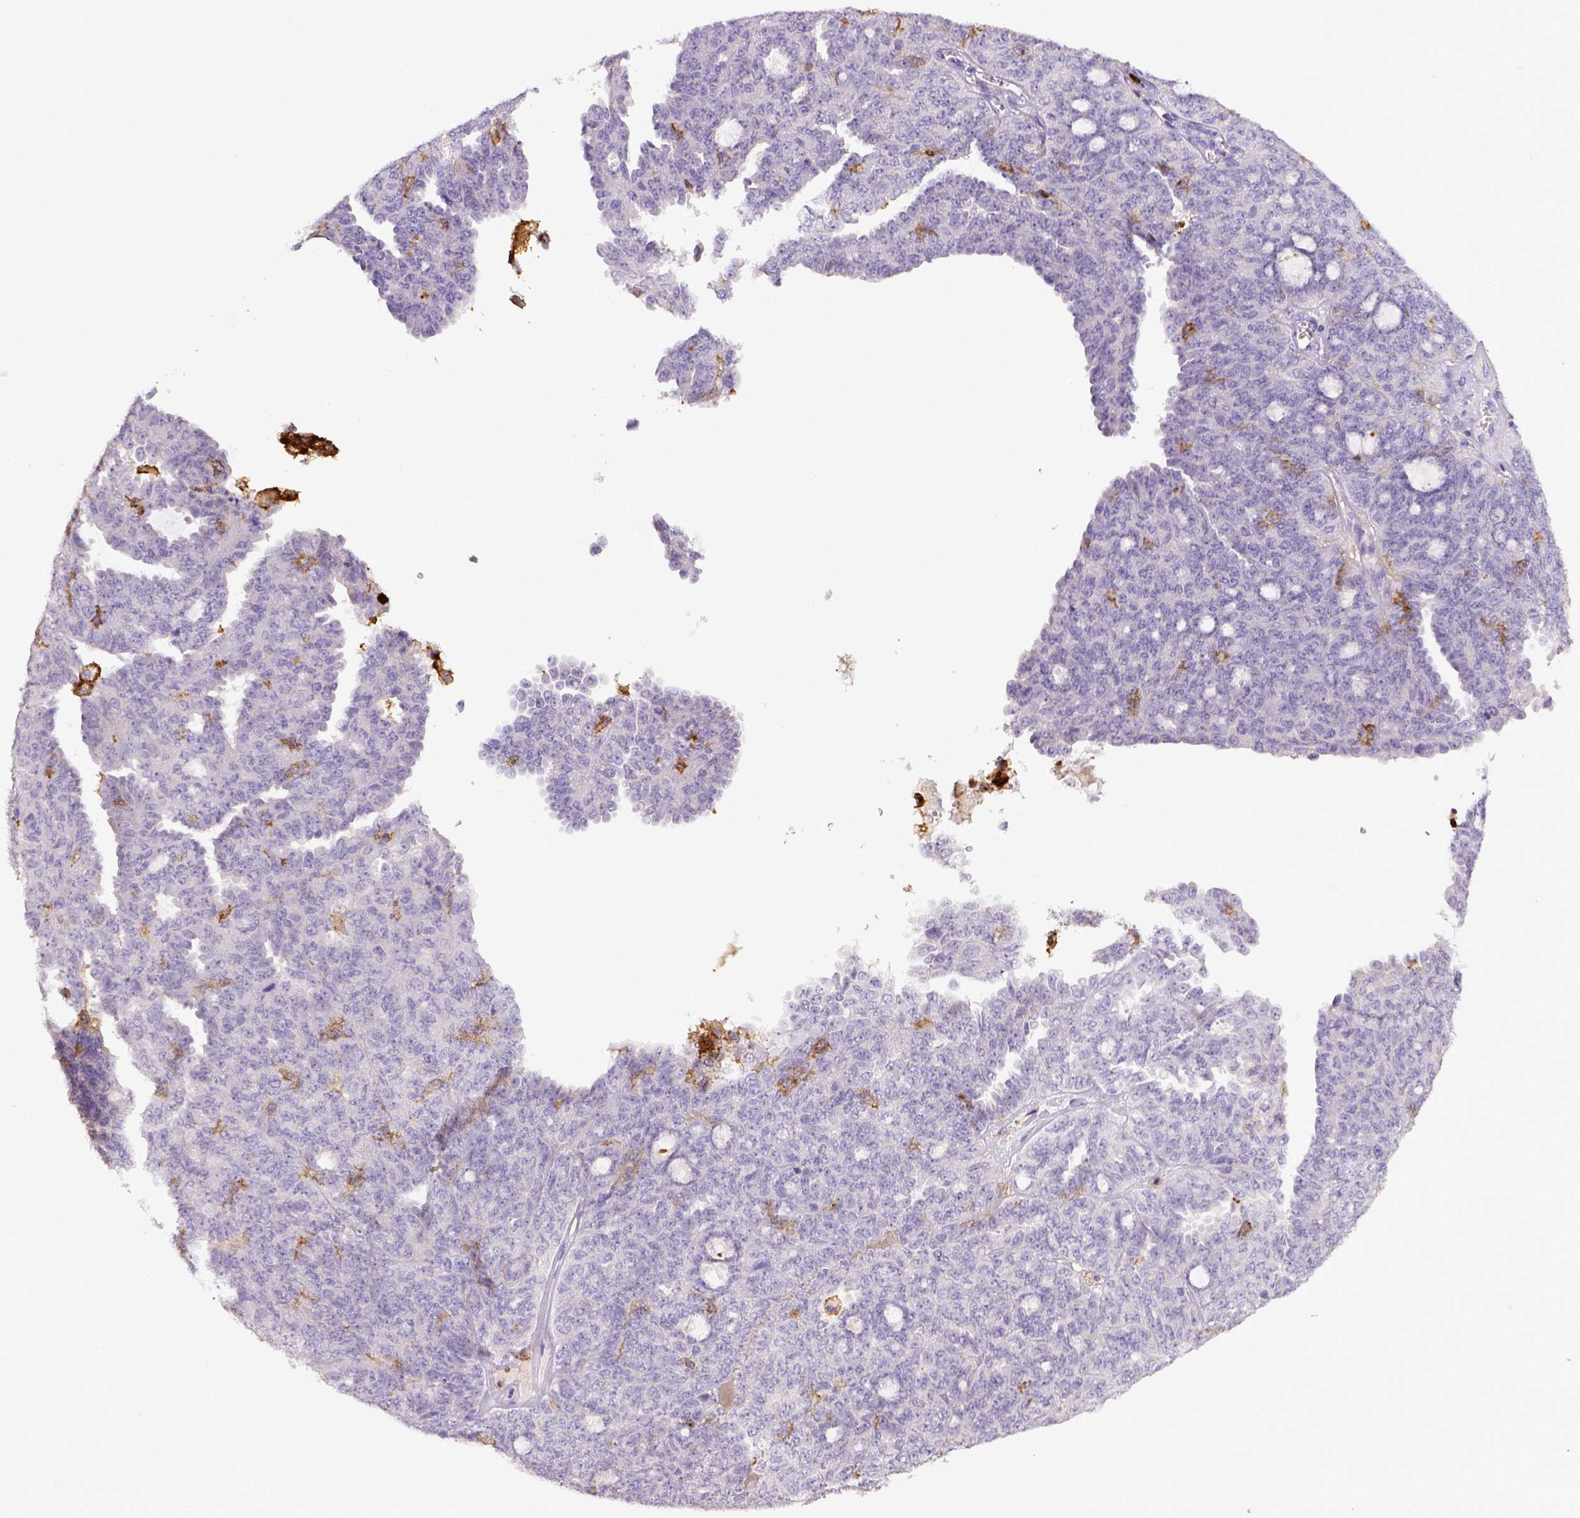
{"staining": {"intensity": "negative", "quantity": "none", "location": "none"}, "tissue": "ovarian cancer", "cell_type": "Tumor cells", "image_type": "cancer", "snomed": [{"axis": "morphology", "description": "Cystadenocarcinoma, serous, NOS"}, {"axis": "topography", "description": "Ovary"}], "caption": "An image of ovarian serous cystadenocarcinoma stained for a protein displays no brown staining in tumor cells. (DAB (3,3'-diaminobenzidine) immunohistochemistry (IHC) visualized using brightfield microscopy, high magnification).", "gene": "ITGAM", "patient": {"sex": "female", "age": 71}}